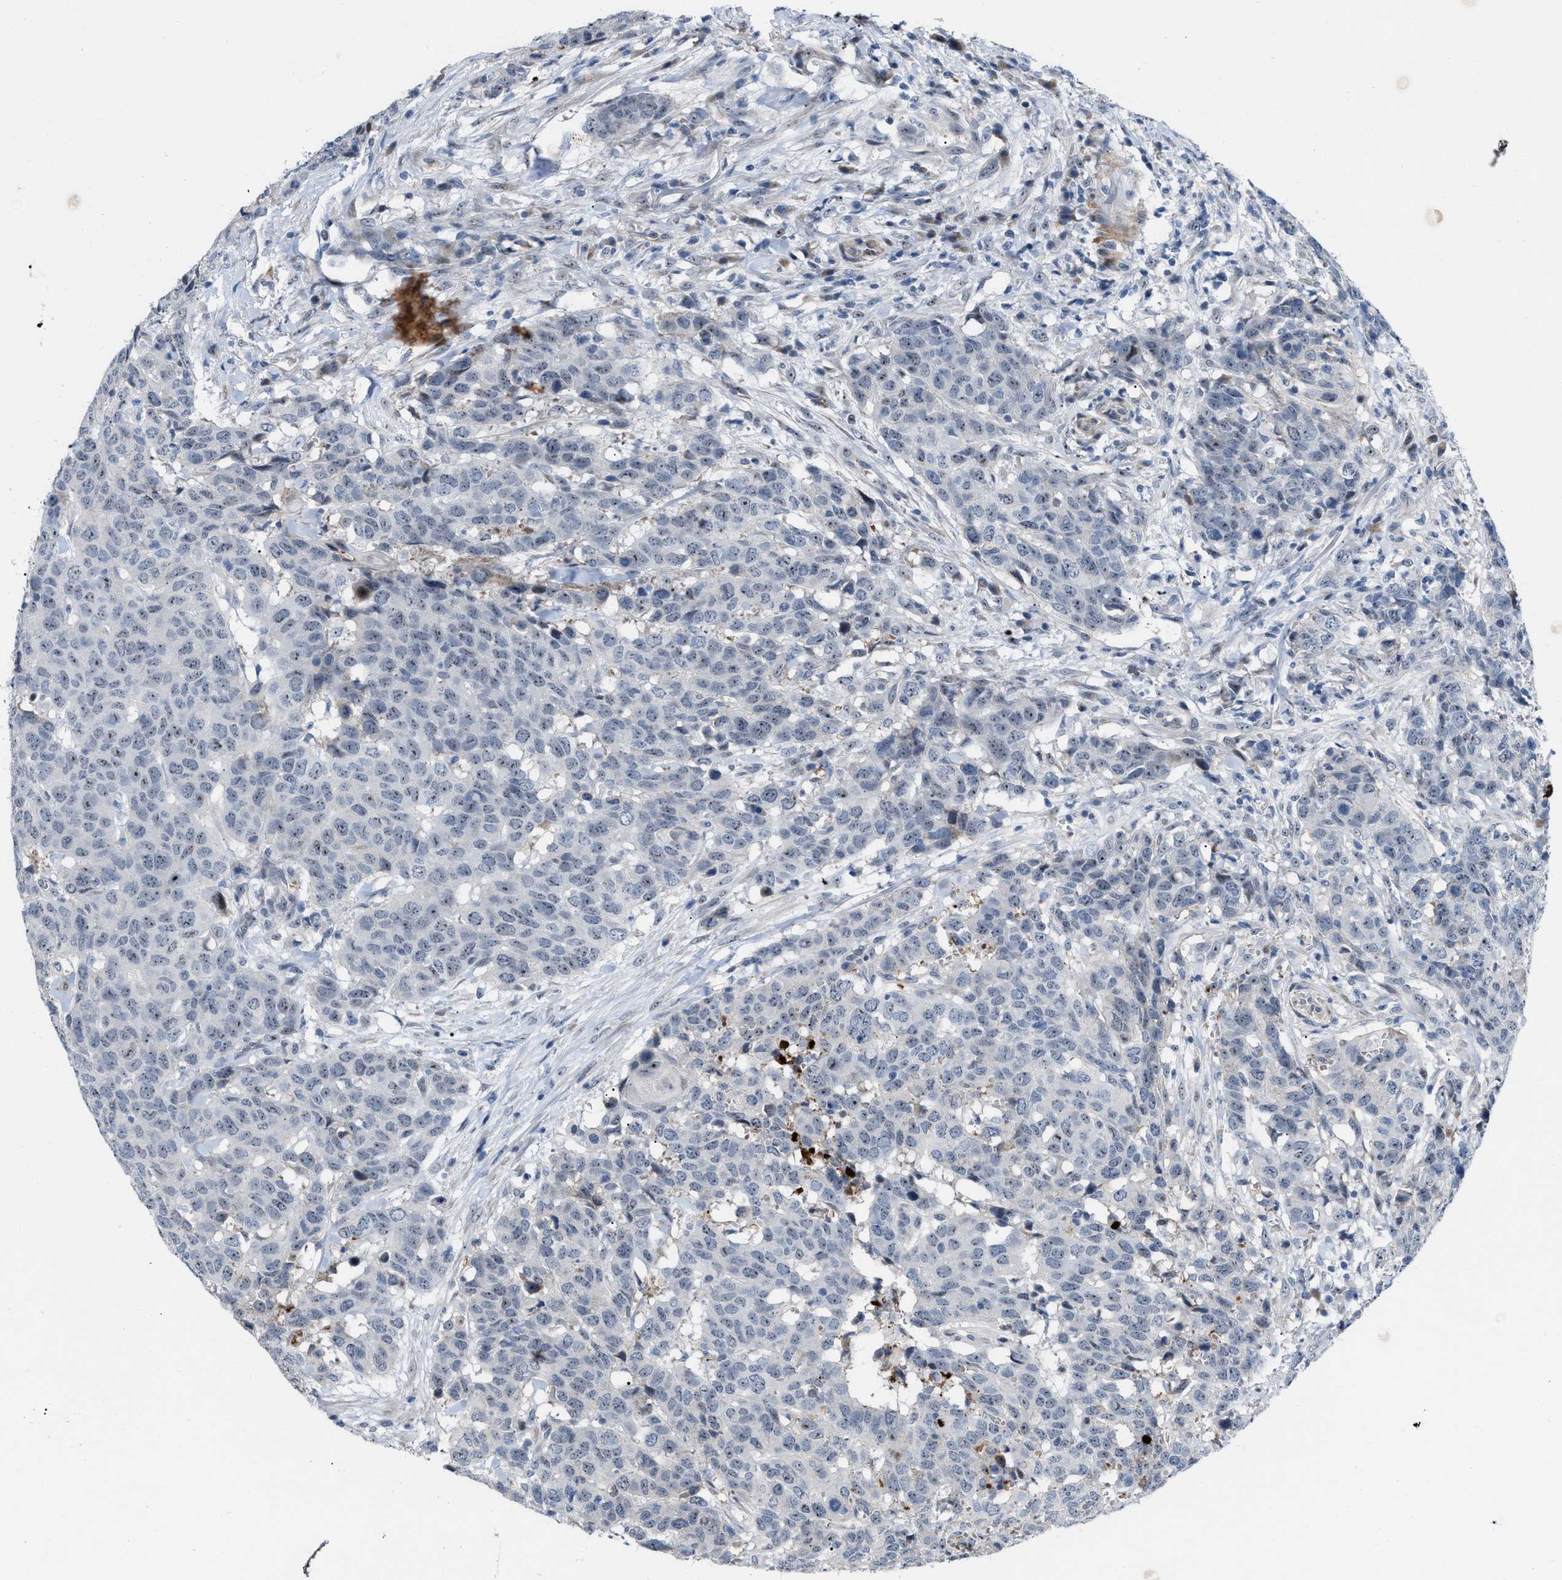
{"staining": {"intensity": "weak", "quantity": ">75%", "location": "nuclear"}, "tissue": "head and neck cancer", "cell_type": "Tumor cells", "image_type": "cancer", "snomed": [{"axis": "morphology", "description": "Squamous cell carcinoma, NOS"}, {"axis": "topography", "description": "Head-Neck"}], "caption": "Head and neck cancer stained with IHC displays weak nuclear expression in approximately >75% of tumor cells.", "gene": "POLR1F", "patient": {"sex": "male", "age": 66}}